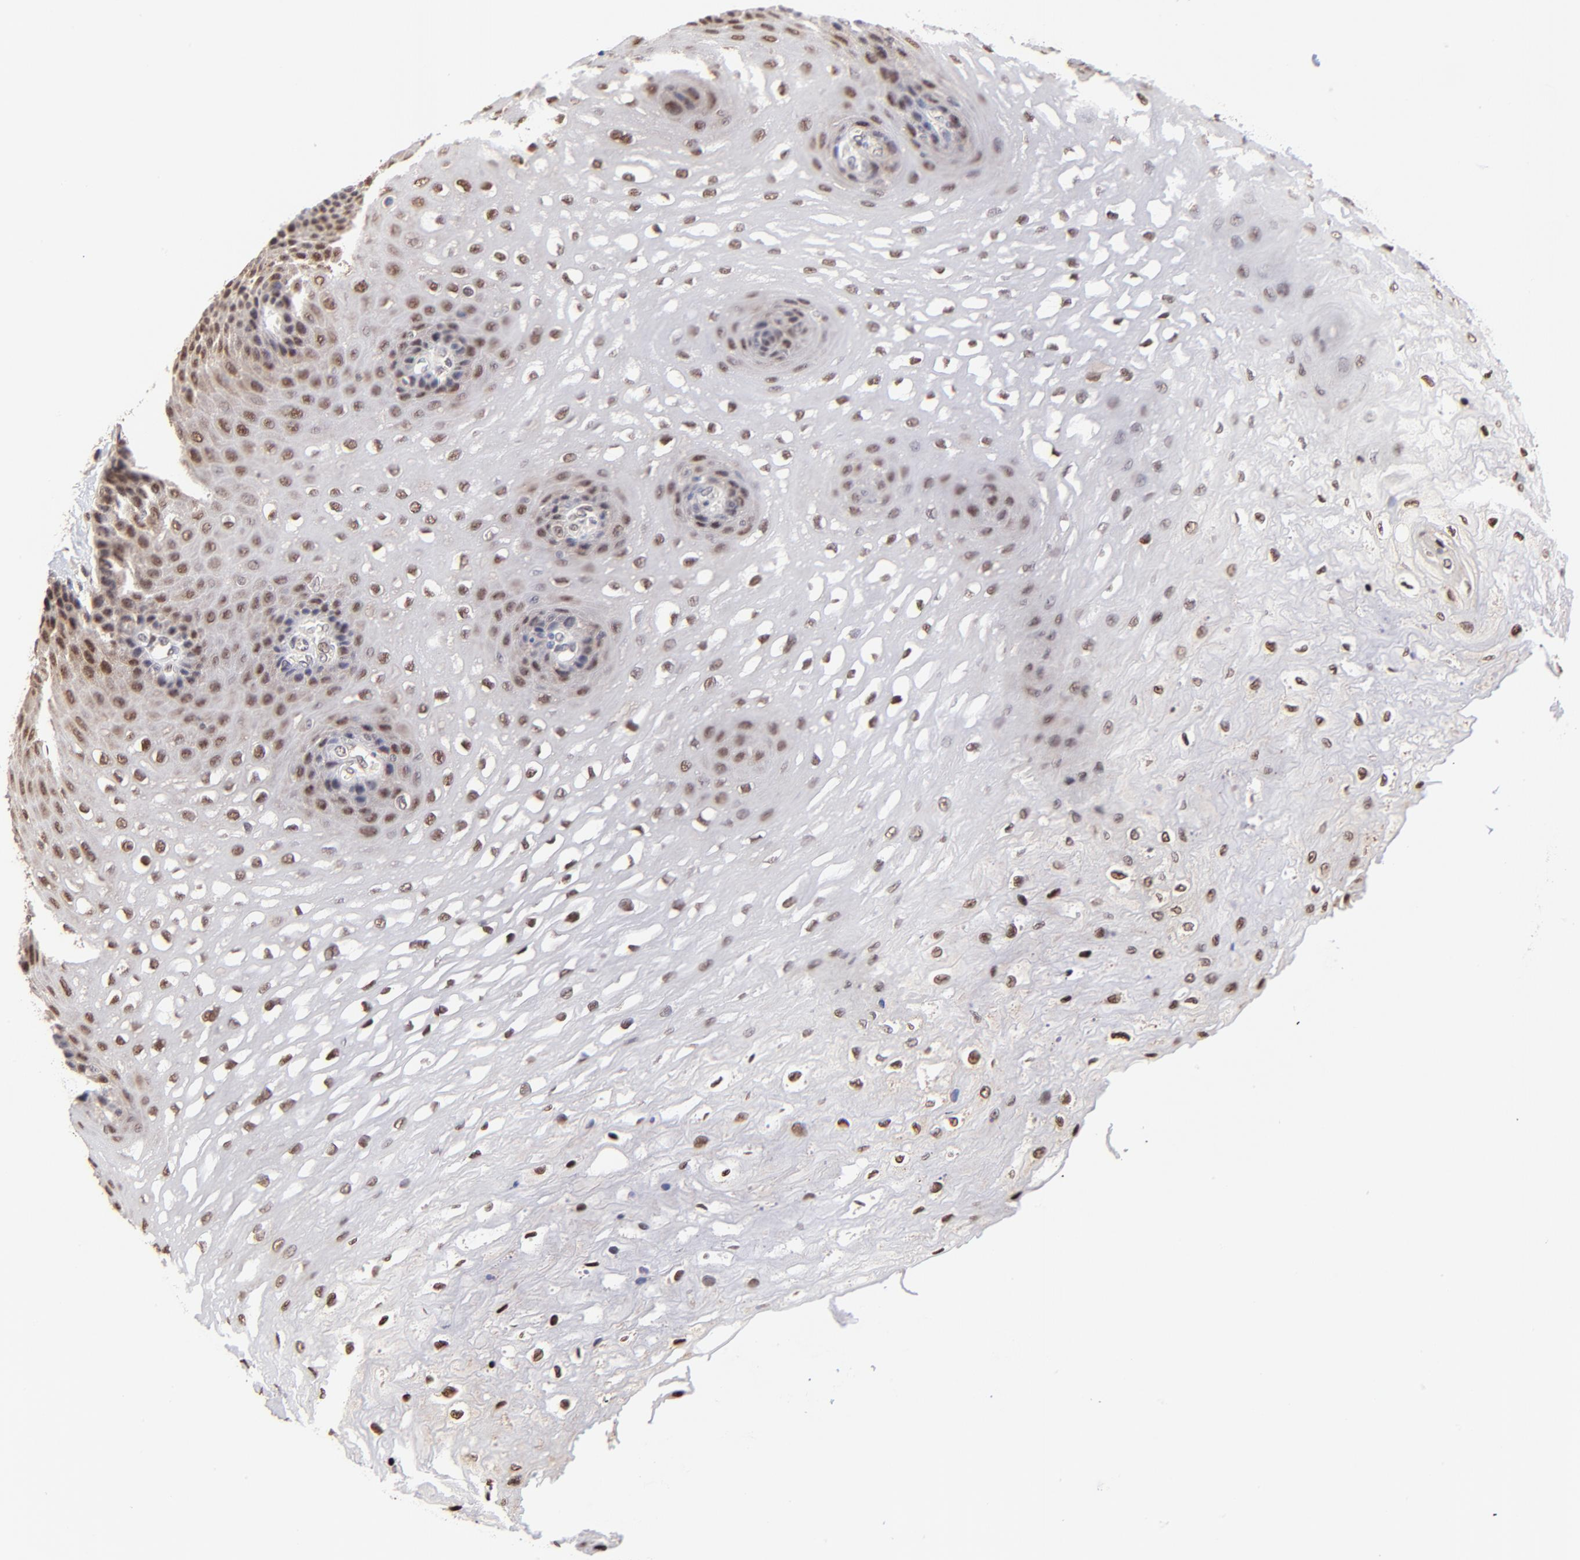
{"staining": {"intensity": "weak", "quantity": "25%-75%", "location": "nuclear"}, "tissue": "esophagus", "cell_type": "Squamous epithelial cells", "image_type": "normal", "snomed": [{"axis": "morphology", "description": "Normal tissue, NOS"}, {"axis": "topography", "description": "Esophagus"}], "caption": "IHC staining of normal esophagus, which demonstrates low levels of weak nuclear expression in approximately 25%-75% of squamous epithelial cells indicating weak nuclear protein expression. The staining was performed using DAB (3,3'-diaminobenzidine) (brown) for protein detection and nuclei were counterstained in hematoxylin (blue).", "gene": "PSMC4", "patient": {"sex": "female", "age": 72}}